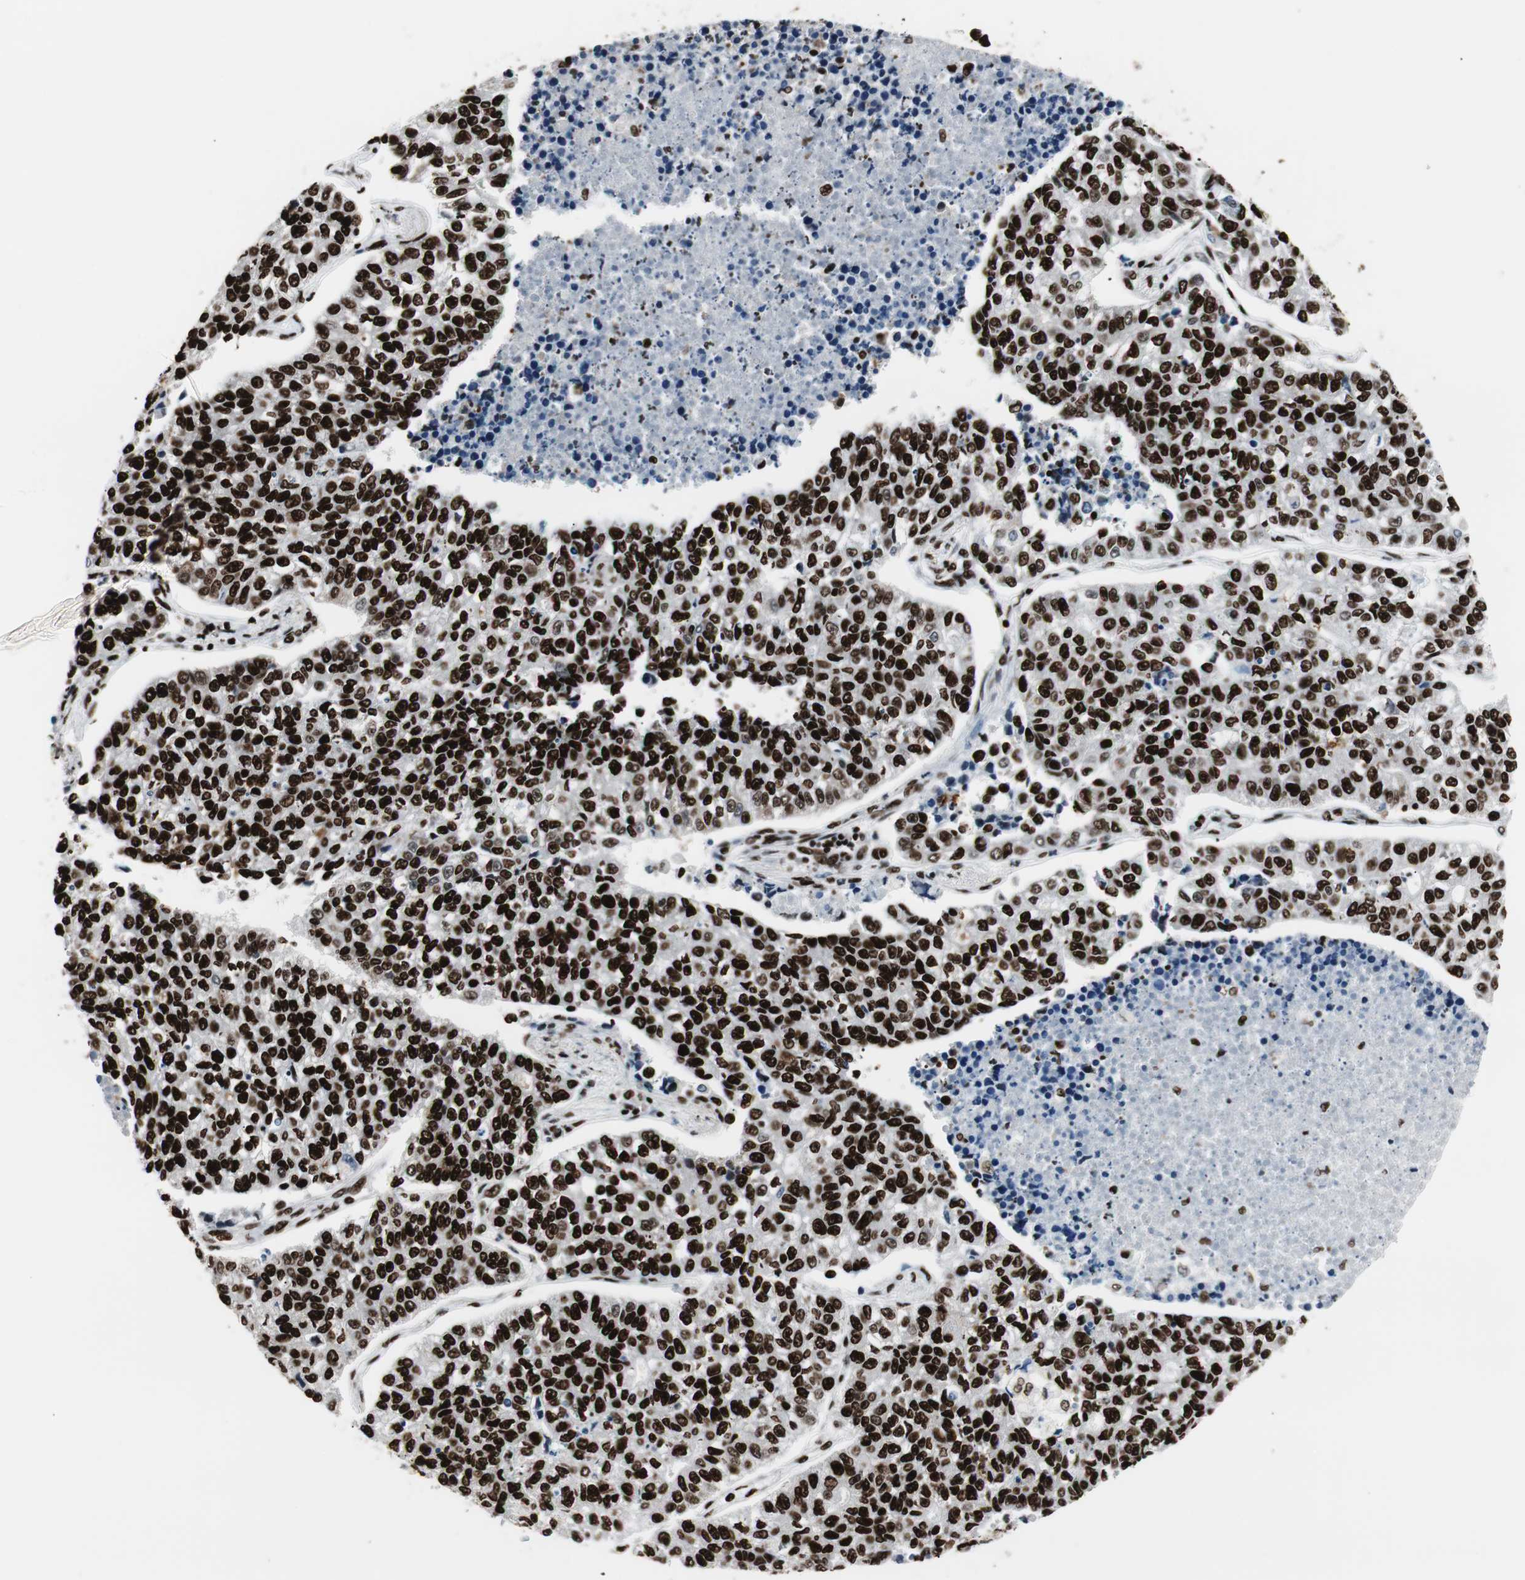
{"staining": {"intensity": "strong", "quantity": ">75%", "location": "nuclear"}, "tissue": "lung cancer", "cell_type": "Tumor cells", "image_type": "cancer", "snomed": [{"axis": "morphology", "description": "Adenocarcinoma, NOS"}, {"axis": "topography", "description": "Lung"}], "caption": "There is high levels of strong nuclear expression in tumor cells of lung cancer, as demonstrated by immunohistochemical staining (brown color).", "gene": "MTA2", "patient": {"sex": "male", "age": 49}}